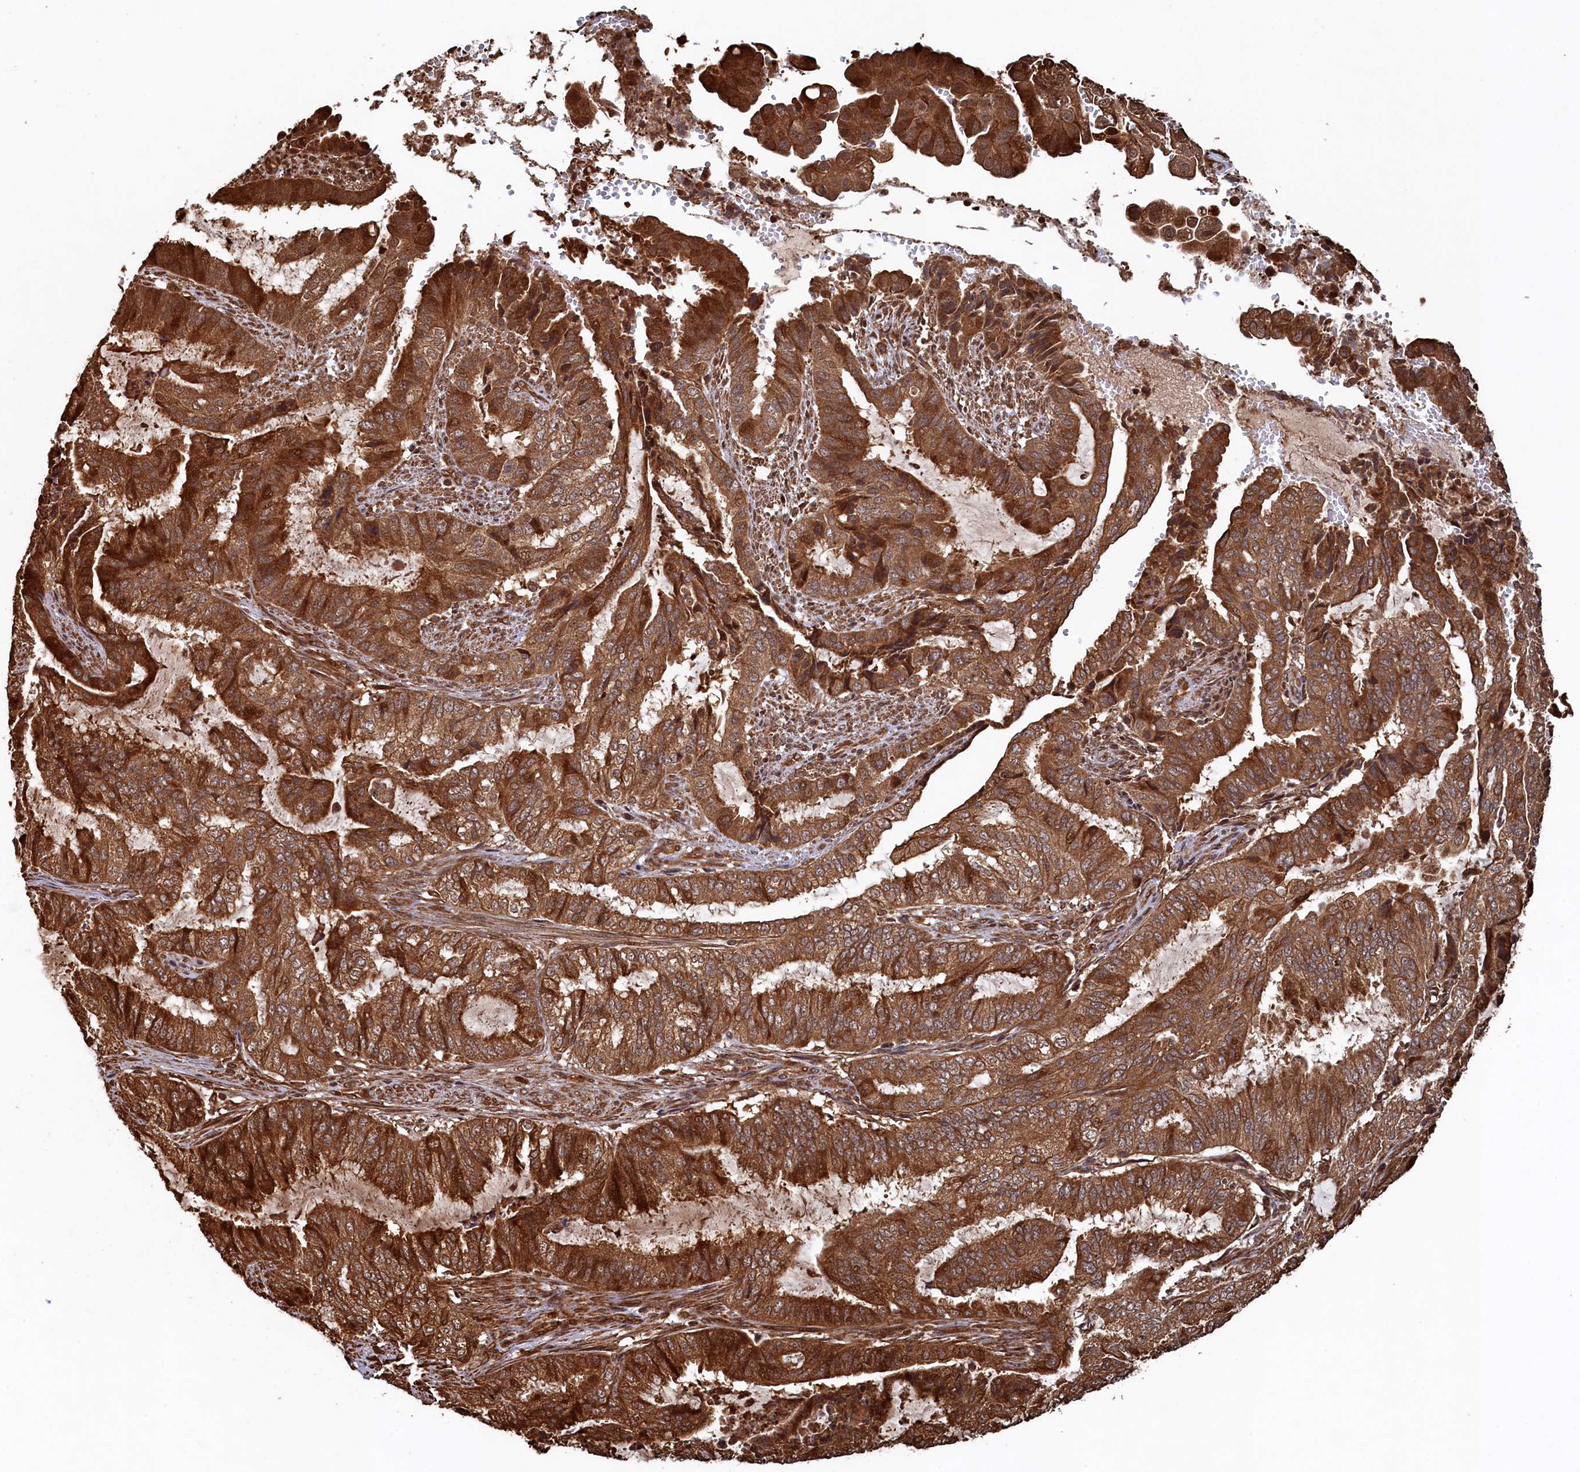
{"staining": {"intensity": "strong", "quantity": ">75%", "location": "cytoplasmic/membranous"}, "tissue": "endometrial cancer", "cell_type": "Tumor cells", "image_type": "cancer", "snomed": [{"axis": "morphology", "description": "Adenocarcinoma, NOS"}, {"axis": "topography", "description": "Endometrium"}], "caption": "Human endometrial cancer (adenocarcinoma) stained for a protein (brown) exhibits strong cytoplasmic/membranous positive staining in approximately >75% of tumor cells.", "gene": "PIGN", "patient": {"sex": "female", "age": 51}}